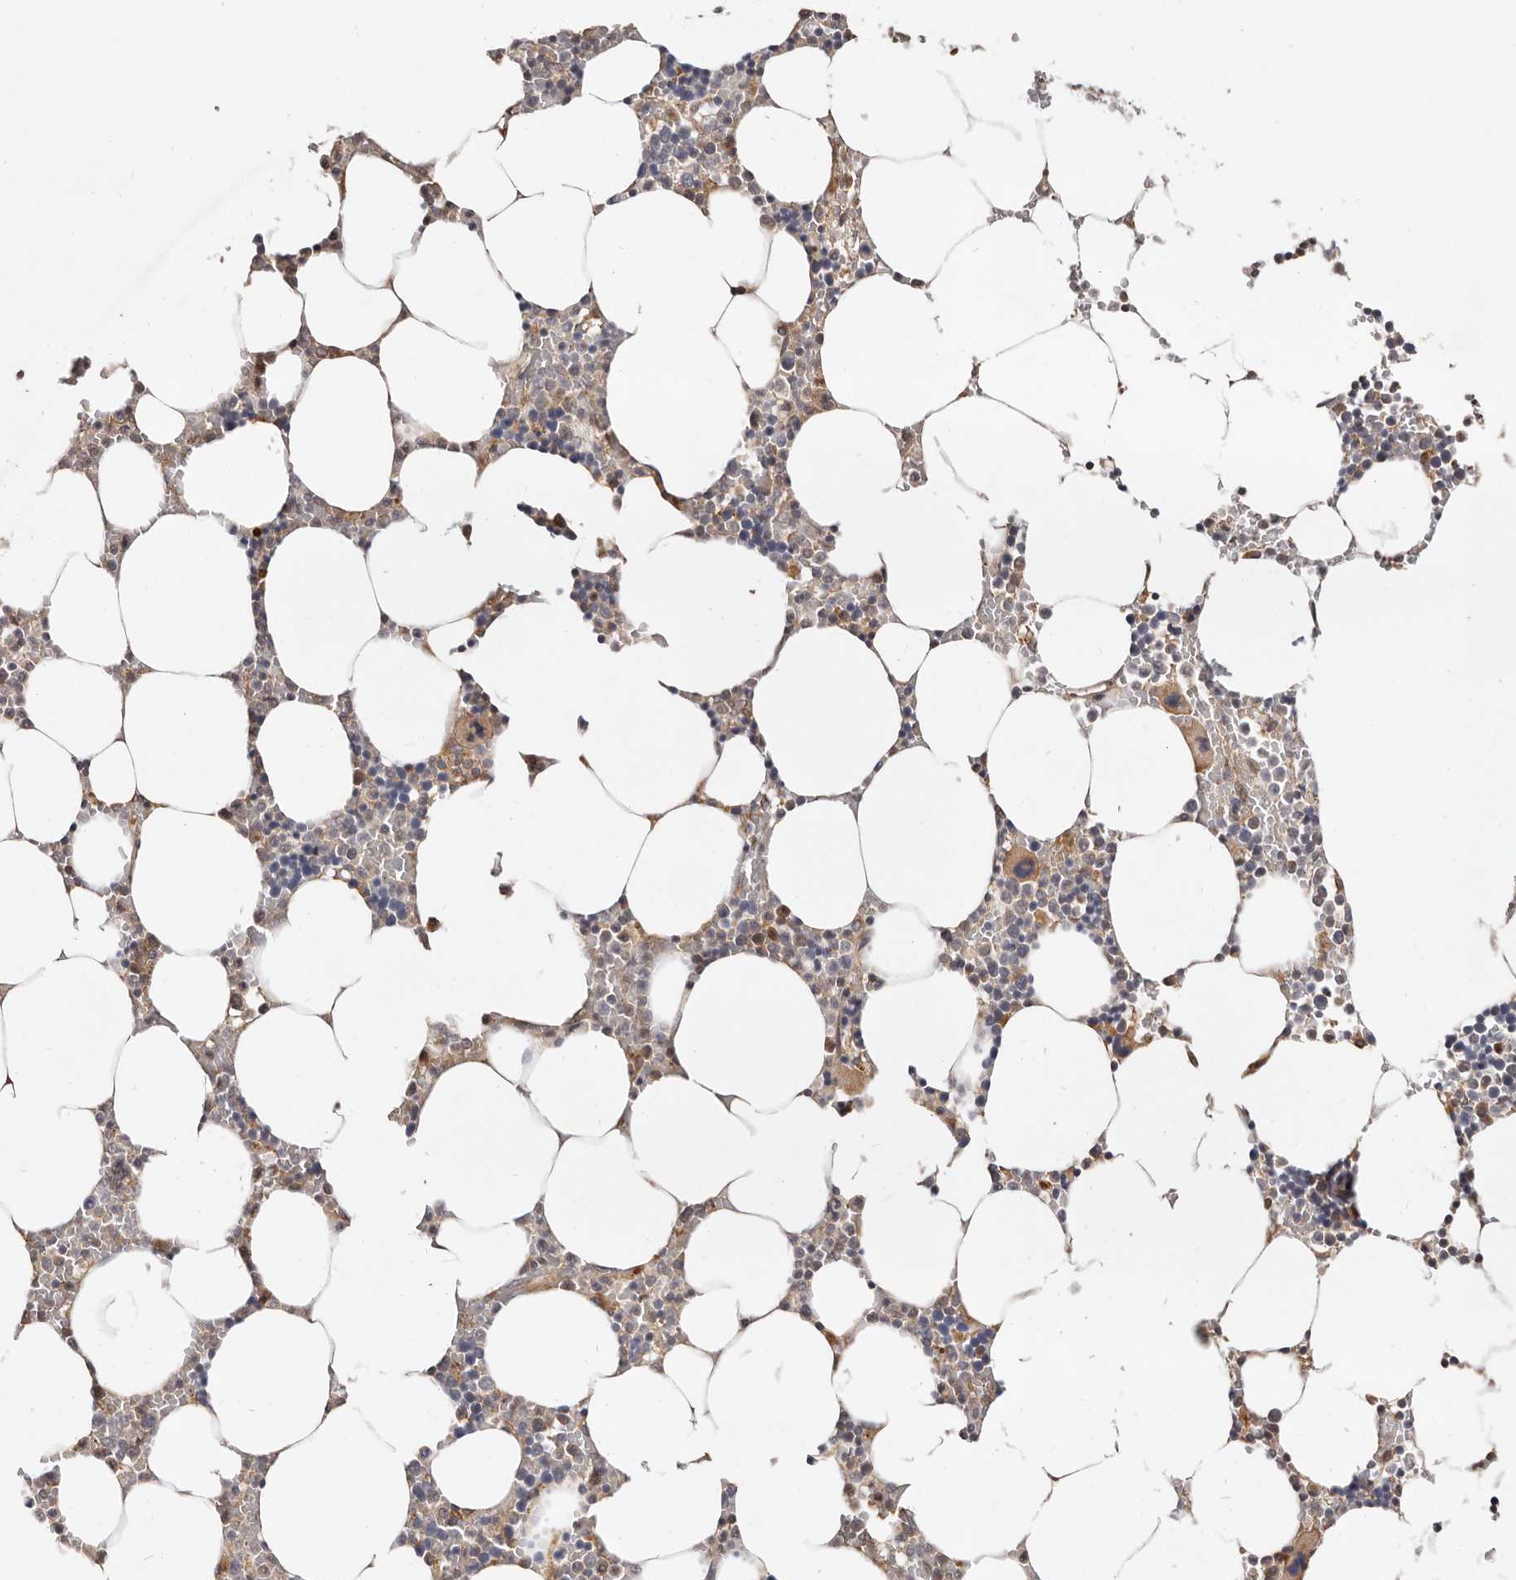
{"staining": {"intensity": "moderate", "quantity": "<25%", "location": "cytoplasmic/membranous"}, "tissue": "bone marrow", "cell_type": "Hematopoietic cells", "image_type": "normal", "snomed": [{"axis": "morphology", "description": "Normal tissue, NOS"}, {"axis": "topography", "description": "Bone marrow"}], "caption": "Bone marrow was stained to show a protein in brown. There is low levels of moderate cytoplasmic/membranous expression in about <25% of hematopoietic cells.", "gene": "USP33", "patient": {"sex": "male", "age": 70}}